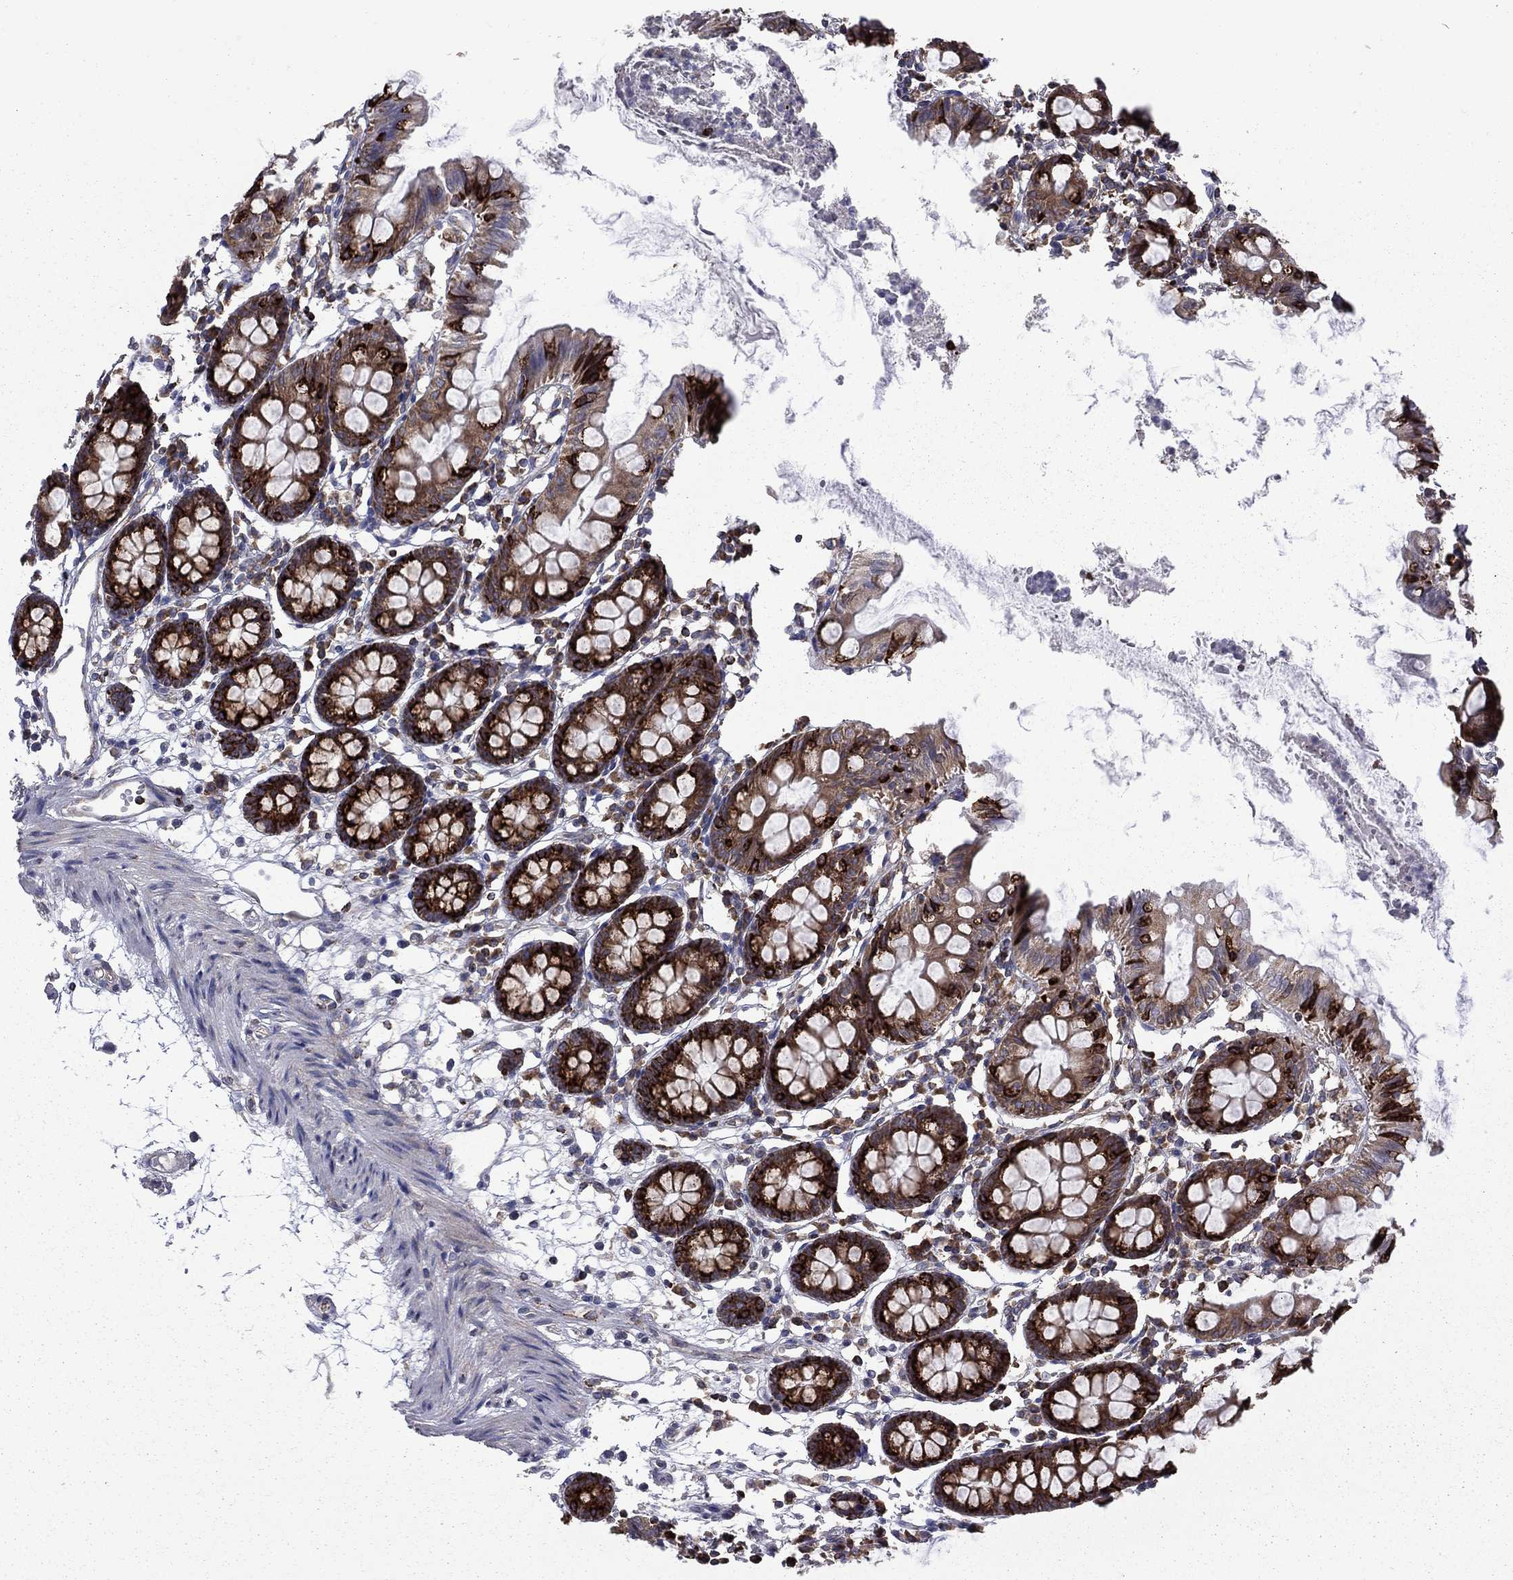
{"staining": {"intensity": "negative", "quantity": "none", "location": "none"}, "tissue": "colon", "cell_type": "Endothelial cells", "image_type": "normal", "snomed": [{"axis": "morphology", "description": "Normal tissue, NOS"}, {"axis": "topography", "description": "Colon"}], "caption": "Image shows no protein staining in endothelial cells of normal colon.", "gene": "CLPTM1", "patient": {"sex": "female", "age": 84}}